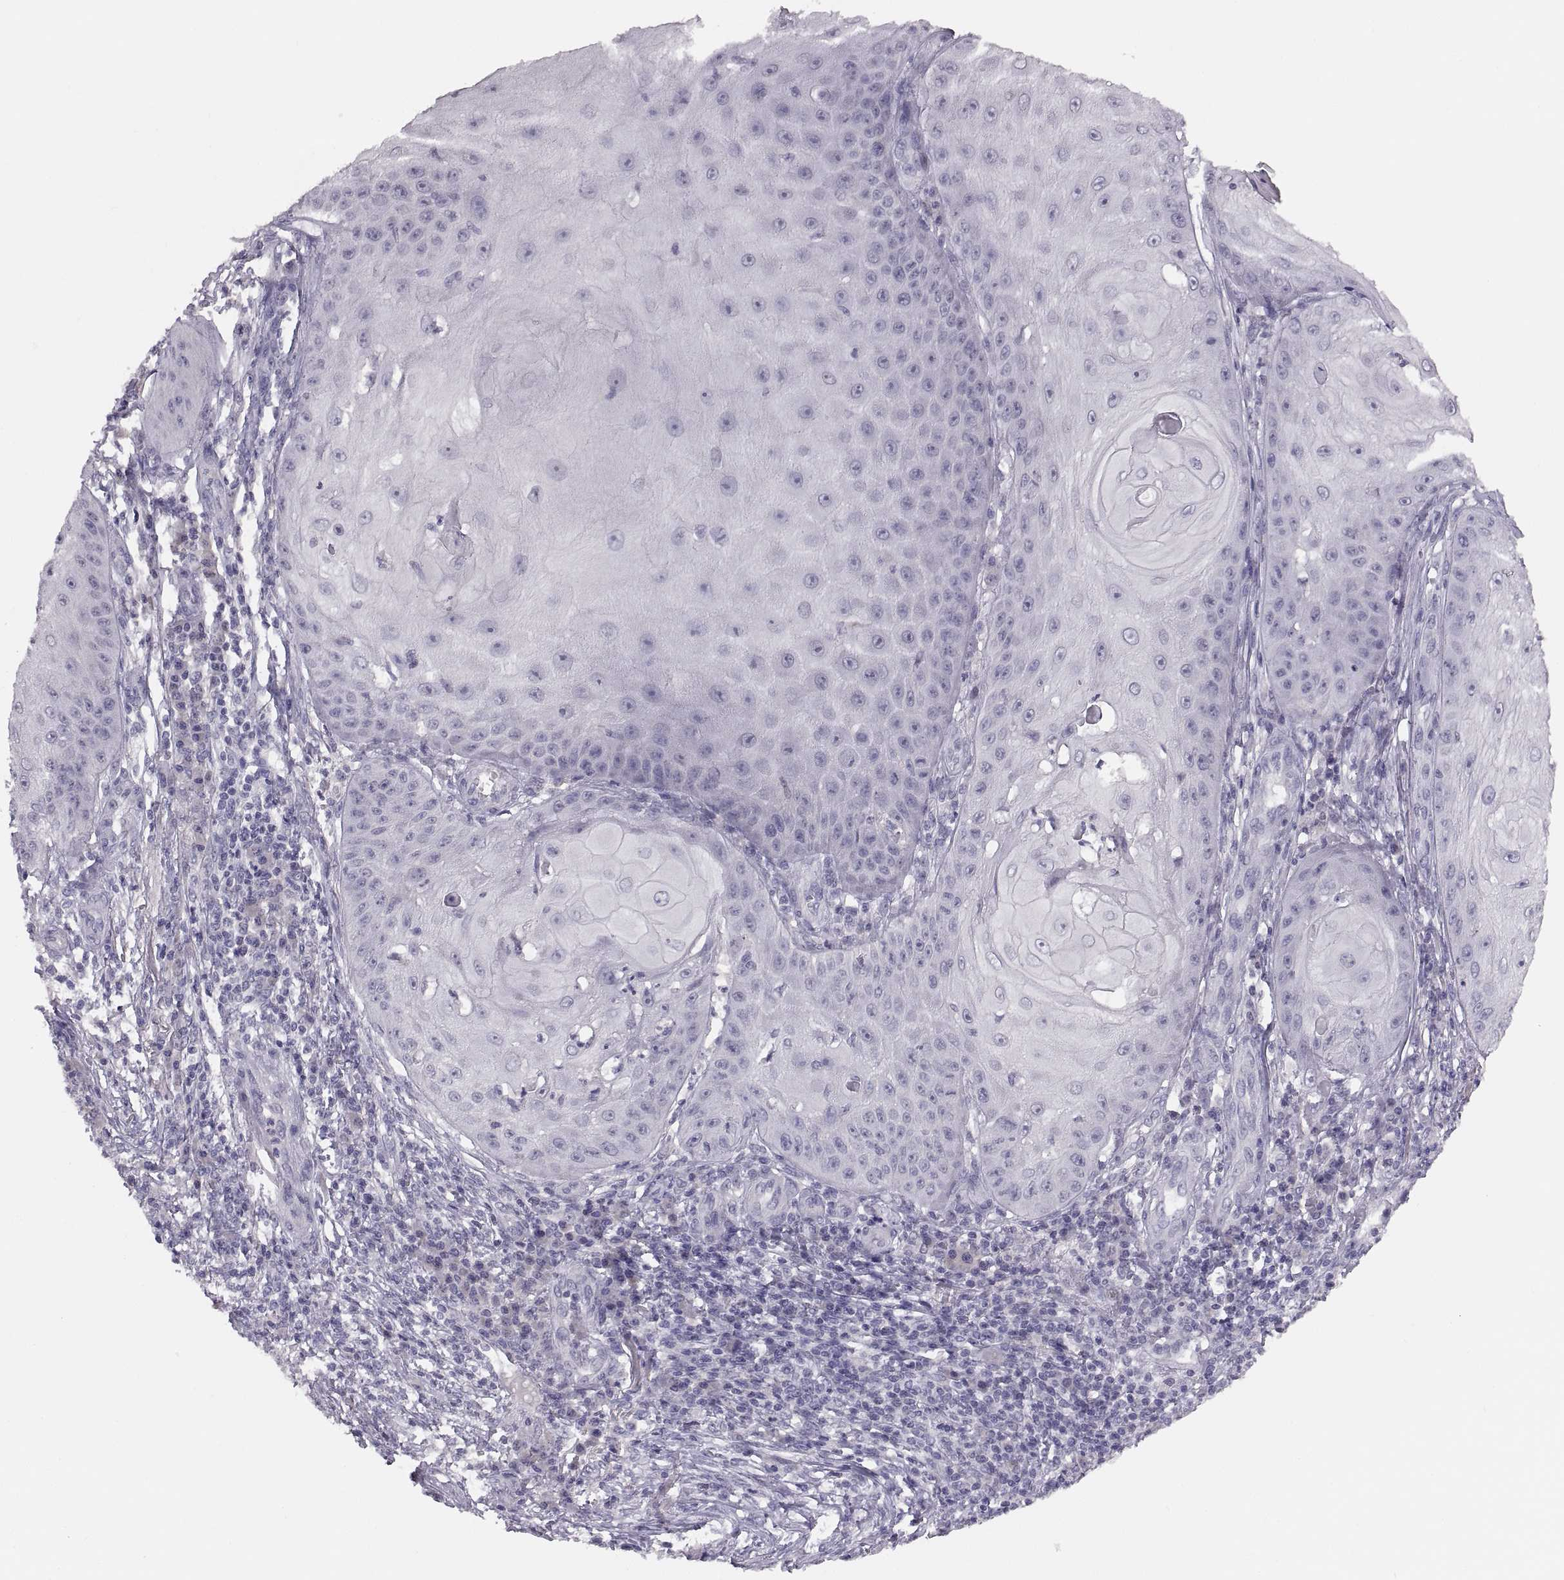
{"staining": {"intensity": "negative", "quantity": "none", "location": "none"}, "tissue": "skin cancer", "cell_type": "Tumor cells", "image_type": "cancer", "snomed": [{"axis": "morphology", "description": "Squamous cell carcinoma, NOS"}, {"axis": "topography", "description": "Skin"}], "caption": "This is an immunohistochemistry histopathology image of human skin cancer (squamous cell carcinoma). There is no expression in tumor cells.", "gene": "CDH2", "patient": {"sex": "male", "age": 70}}